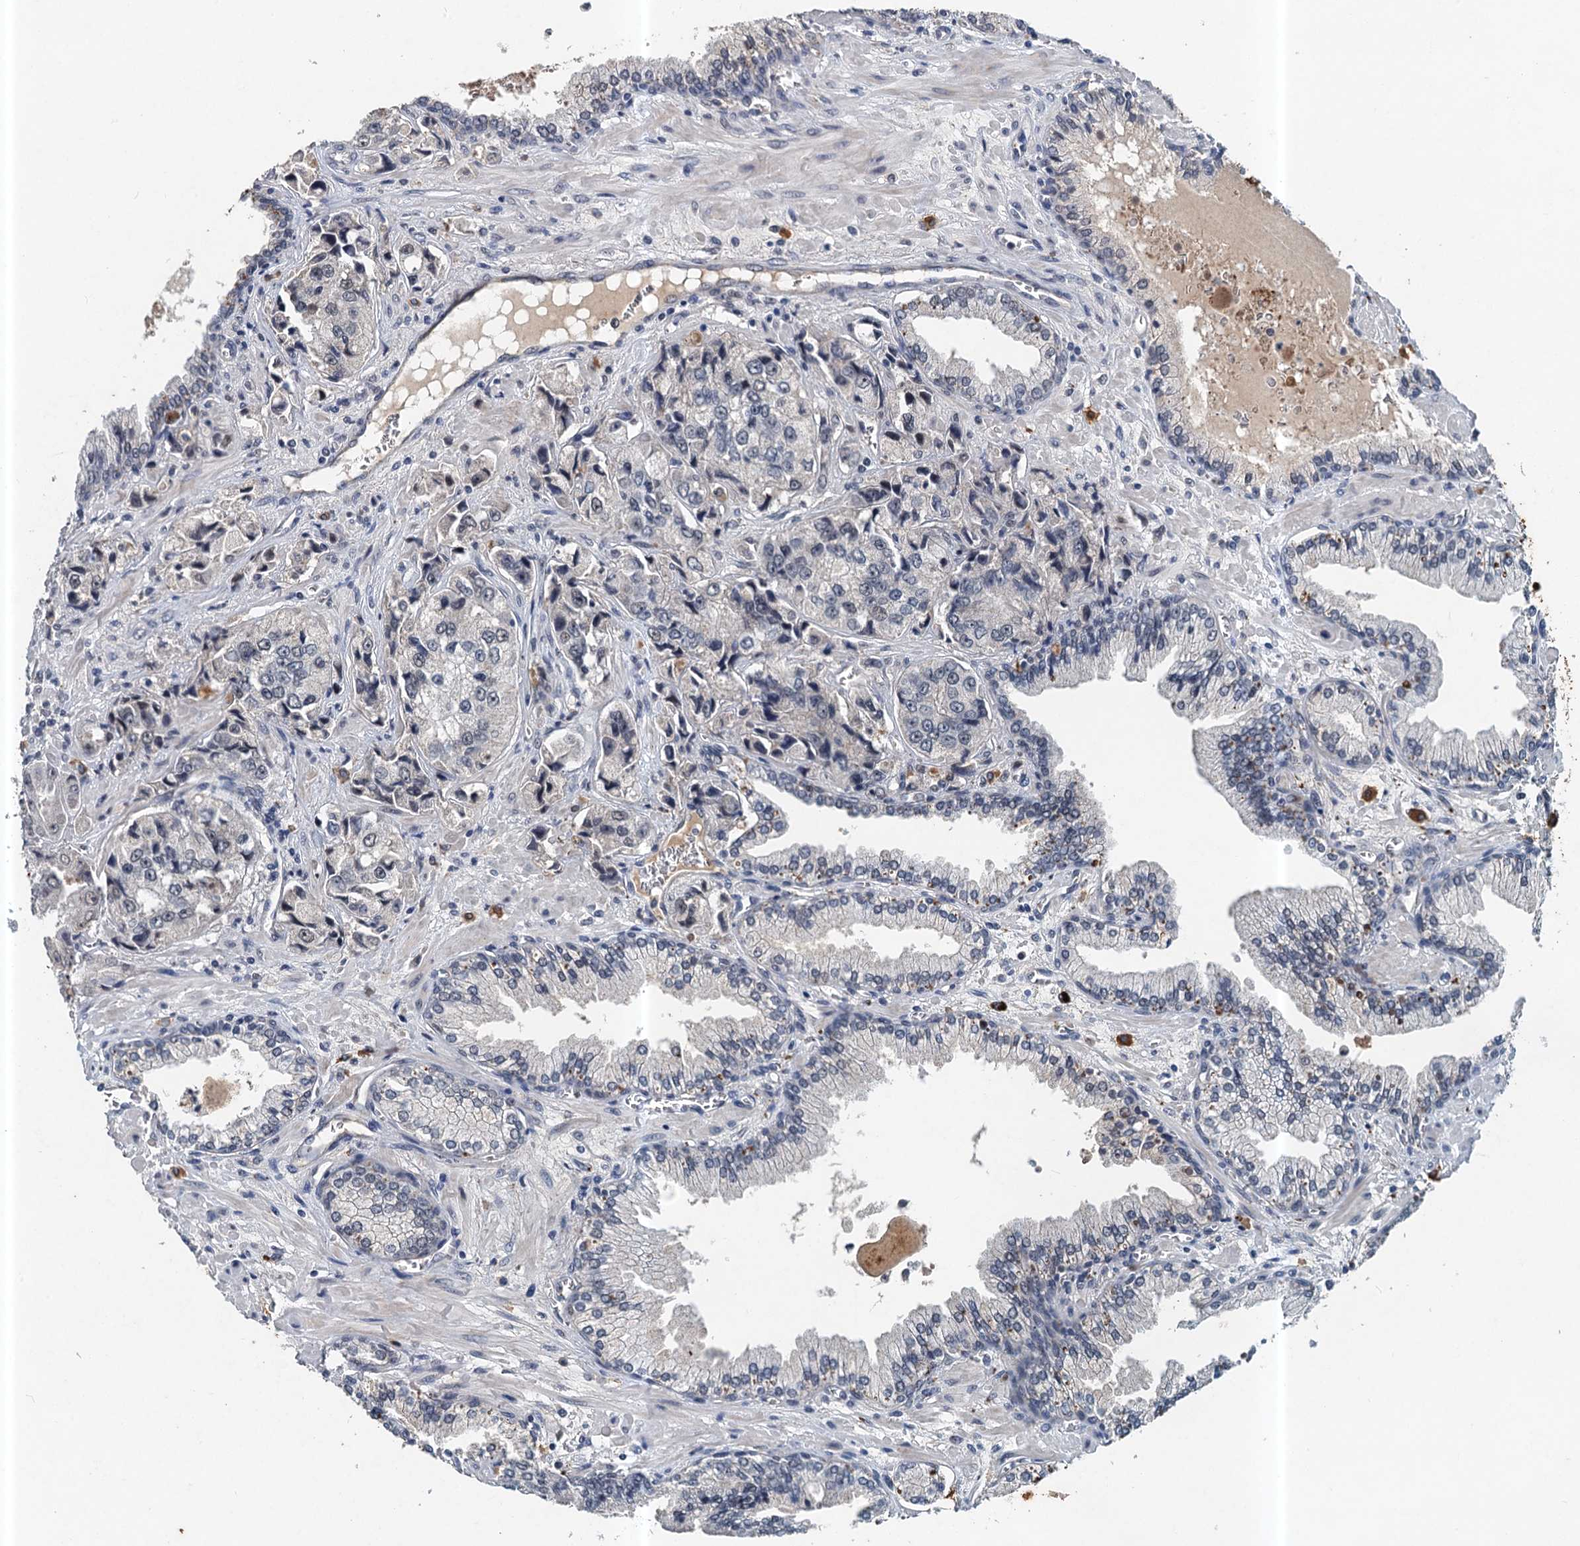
{"staining": {"intensity": "negative", "quantity": "none", "location": "none"}, "tissue": "prostate cancer", "cell_type": "Tumor cells", "image_type": "cancer", "snomed": [{"axis": "morphology", "description": "Adenocarcinoma, High grade"}, {"axis": "topography", "description": "Prostate"}], "caption": "This is an immunohistochemistry (IHC) photomicrograph of human prostate cancer (high-grade adenocarcinoma). There is no staining in tumor cells.", "gene": "CSTF3", "patient": {"sex": "male", "age": 74}}